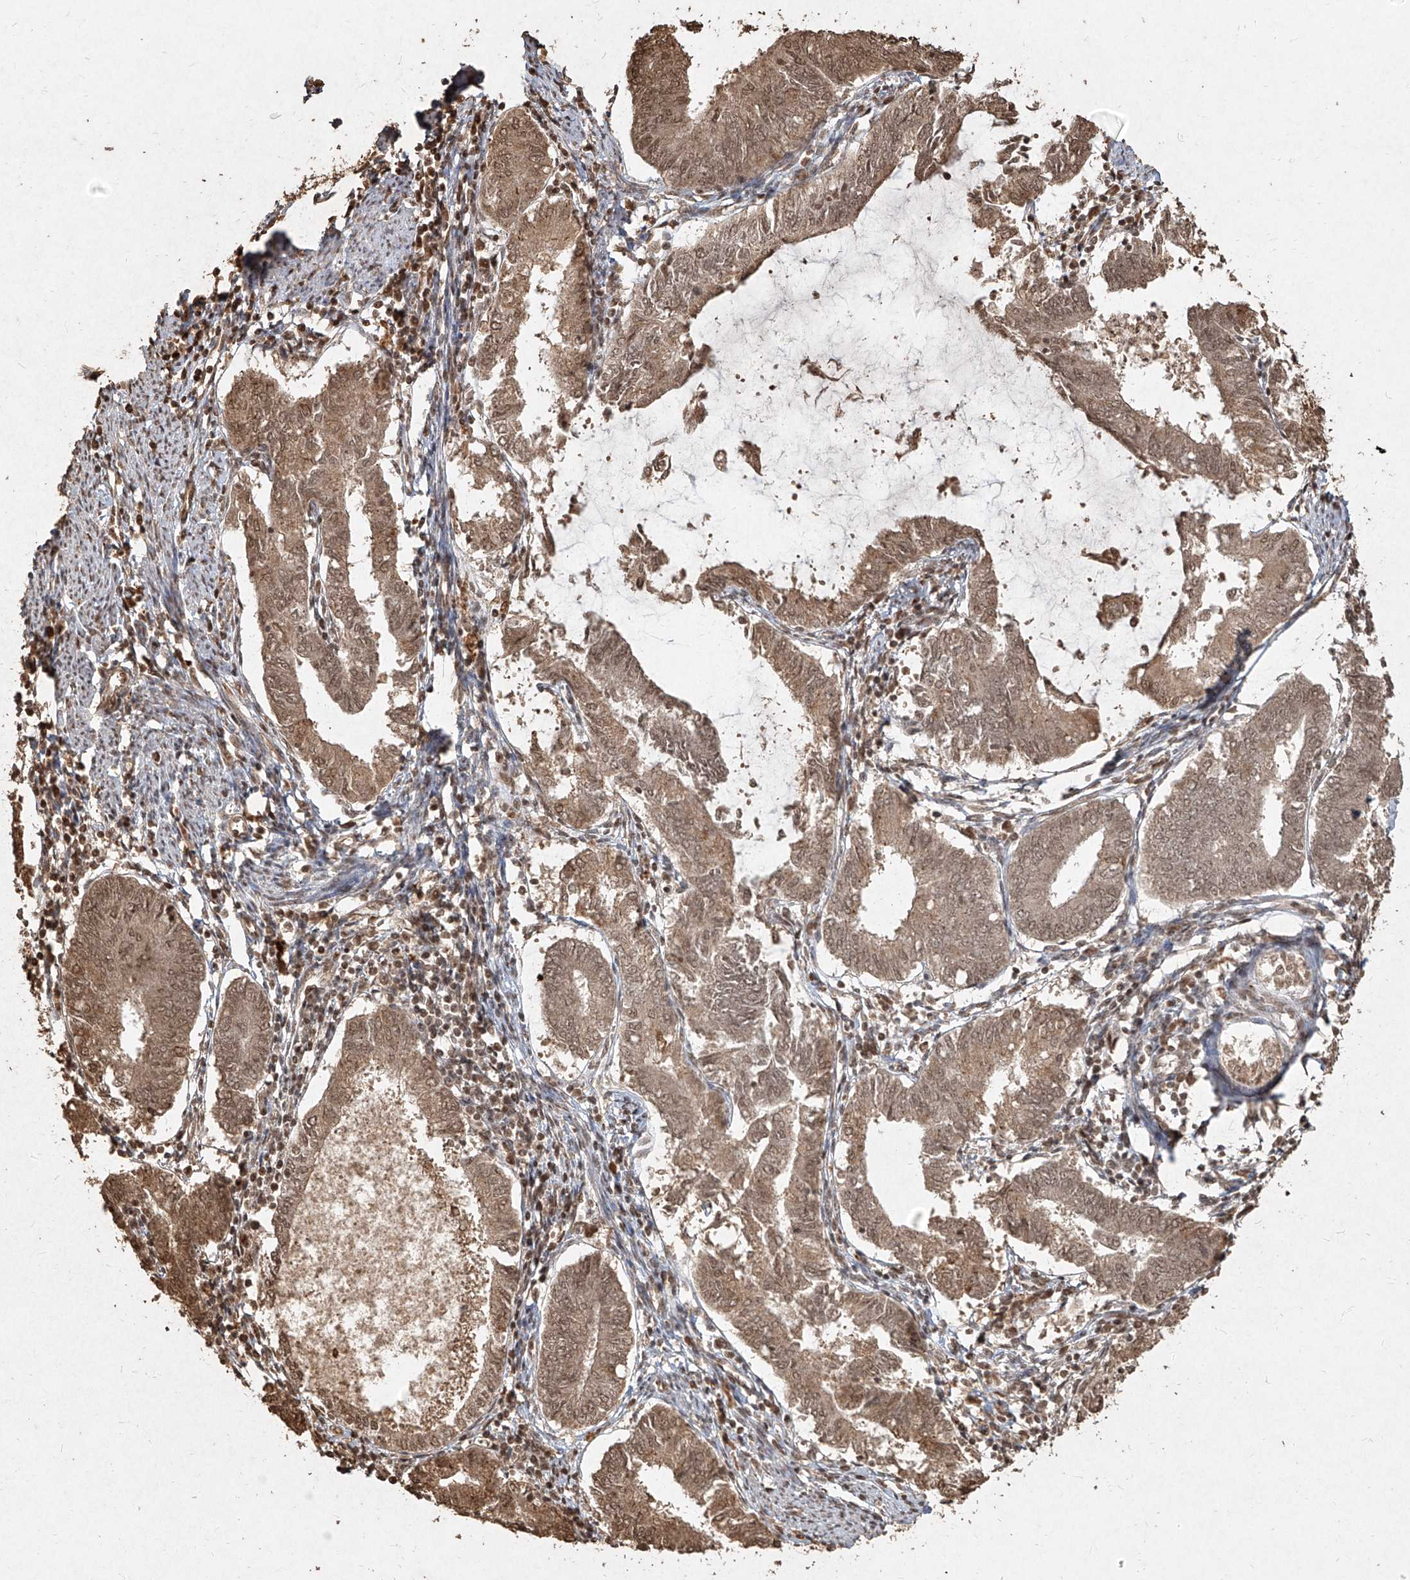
{"staining": {"intensity": "moderate", "quantity": ">75%", "location": "cytoplasmic/membranous,nuclear"}, "tissue": "endometrial cancer", "cell_type": "Tumor cells", "image_type": "cancer", "snomed": [{"axis": "morphology", "description": "Adenocarcinoma, NOS"}, {"axis": "topography", "description": "Endometrium"}], "caption": "Human endometrial cancer stained for a protein (brown) exhibits moderate cytoplasmic/membranous and nuclear positive staining in approximately >75% of tumor cells.", "gene": "UBE2K", "patient": {"sex": "female", "age": 86}}